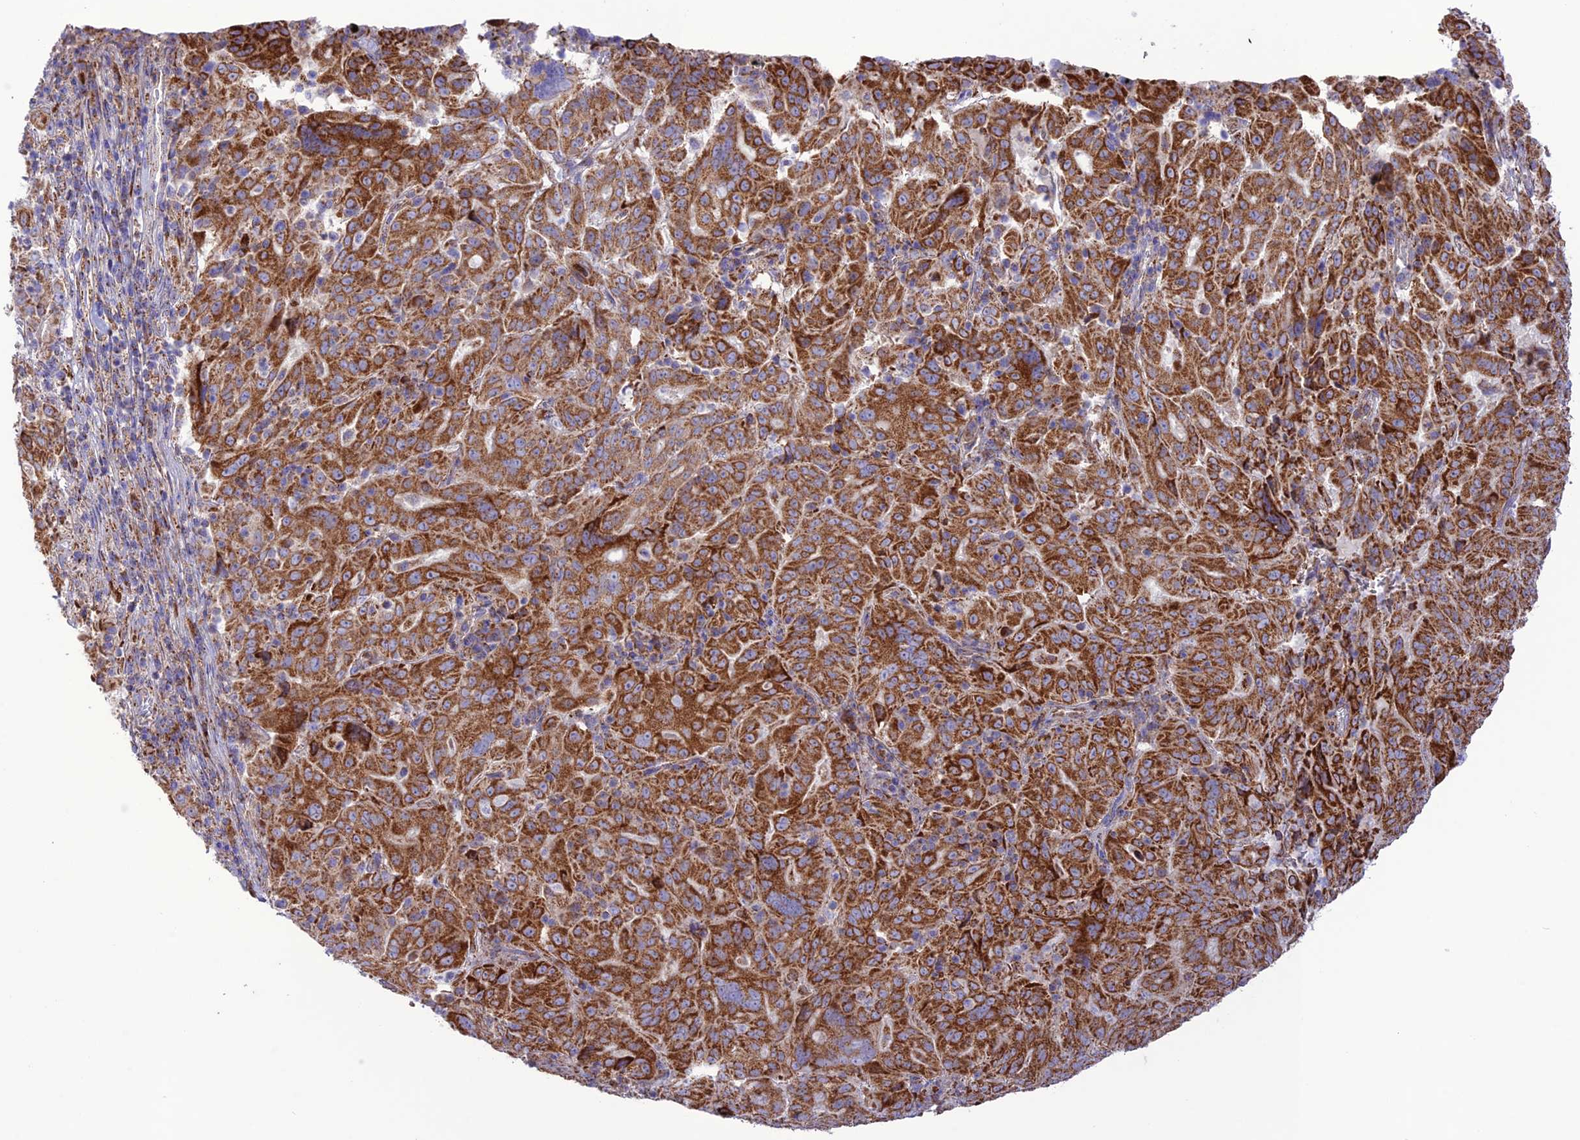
{"staining": {"intensity": "strong", "quantity": ">75%", "location": "cytoplasmic/membranous"}, "tissue": "pancreatic cancer", "cell_type": "Tumor cells", "image_type": "cancer", "snomed": [{"axis": "morphology", "description": "Adenocarcinoma, NOS"}, {"axis": "topography", "description": "Pancreas"}], "caption": "Approximately >75% of tumor cells in human pancreatic cancer (adenocarcinoma) display strong cytoplasmic/membranous protein positivity as visualized by brown immunohistochemical staining.", "gene": "UAP1L1", "patient": {"sex": "male", "age": 63}}